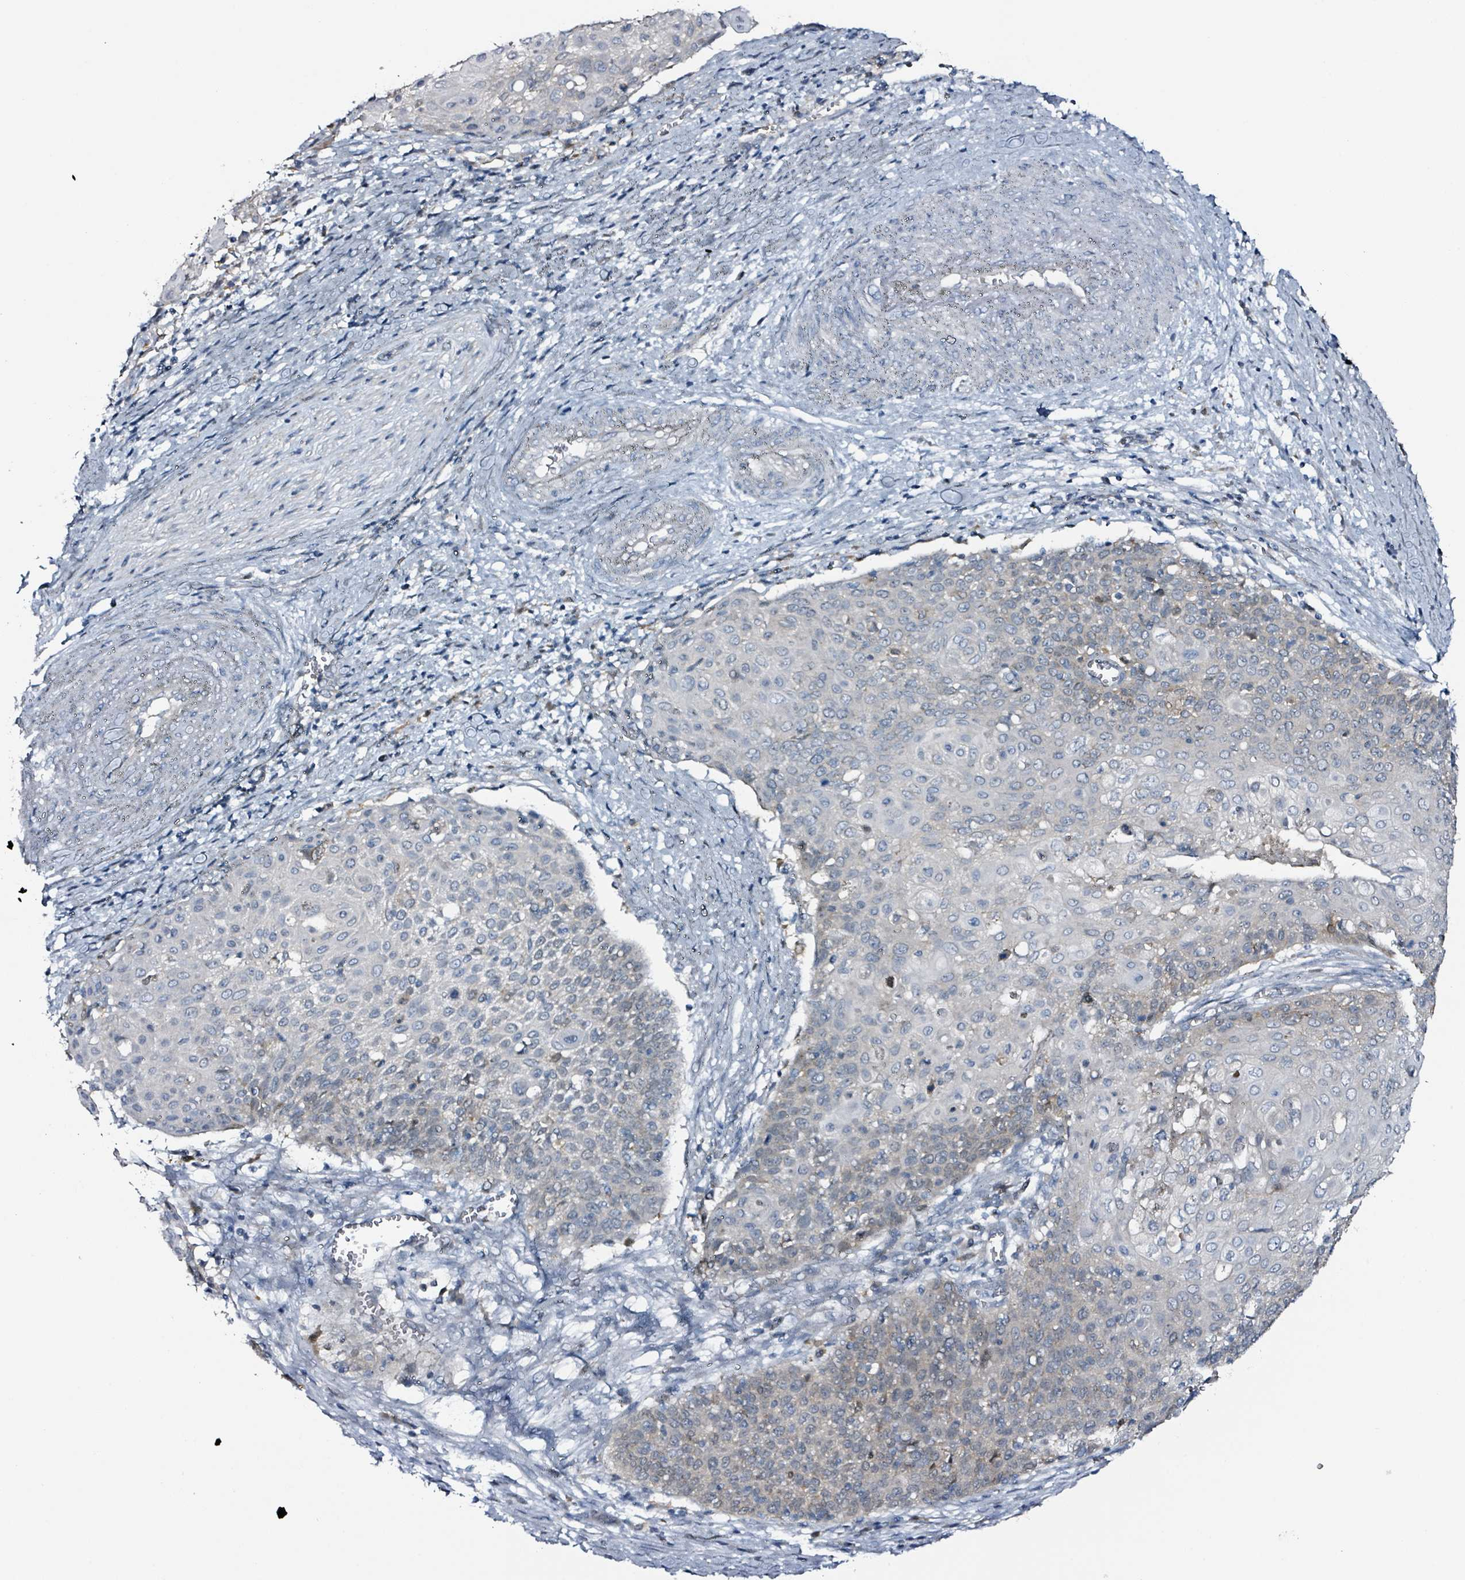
{"staining": {"intensity": "negative", "quantity": "none", "location": "none"}, "tissue": "cervical cancer", "cell_type": "Tumor cells", "image_type": "cancer", "snomed": [{"axis": "morphology", "description": "Squamous cell carcinoma, NOS"}, {"axis": "topography", "description": "Cervix"}], "caption": "The immunohistochemistry (IHC) image has no significant staining in tumor cells of squamous cell carcinoma (cervical) tissue. Nuclei are stained in blue.", "gene": "B3GAT3", "patient": {"sex": "female", "age": 39}}